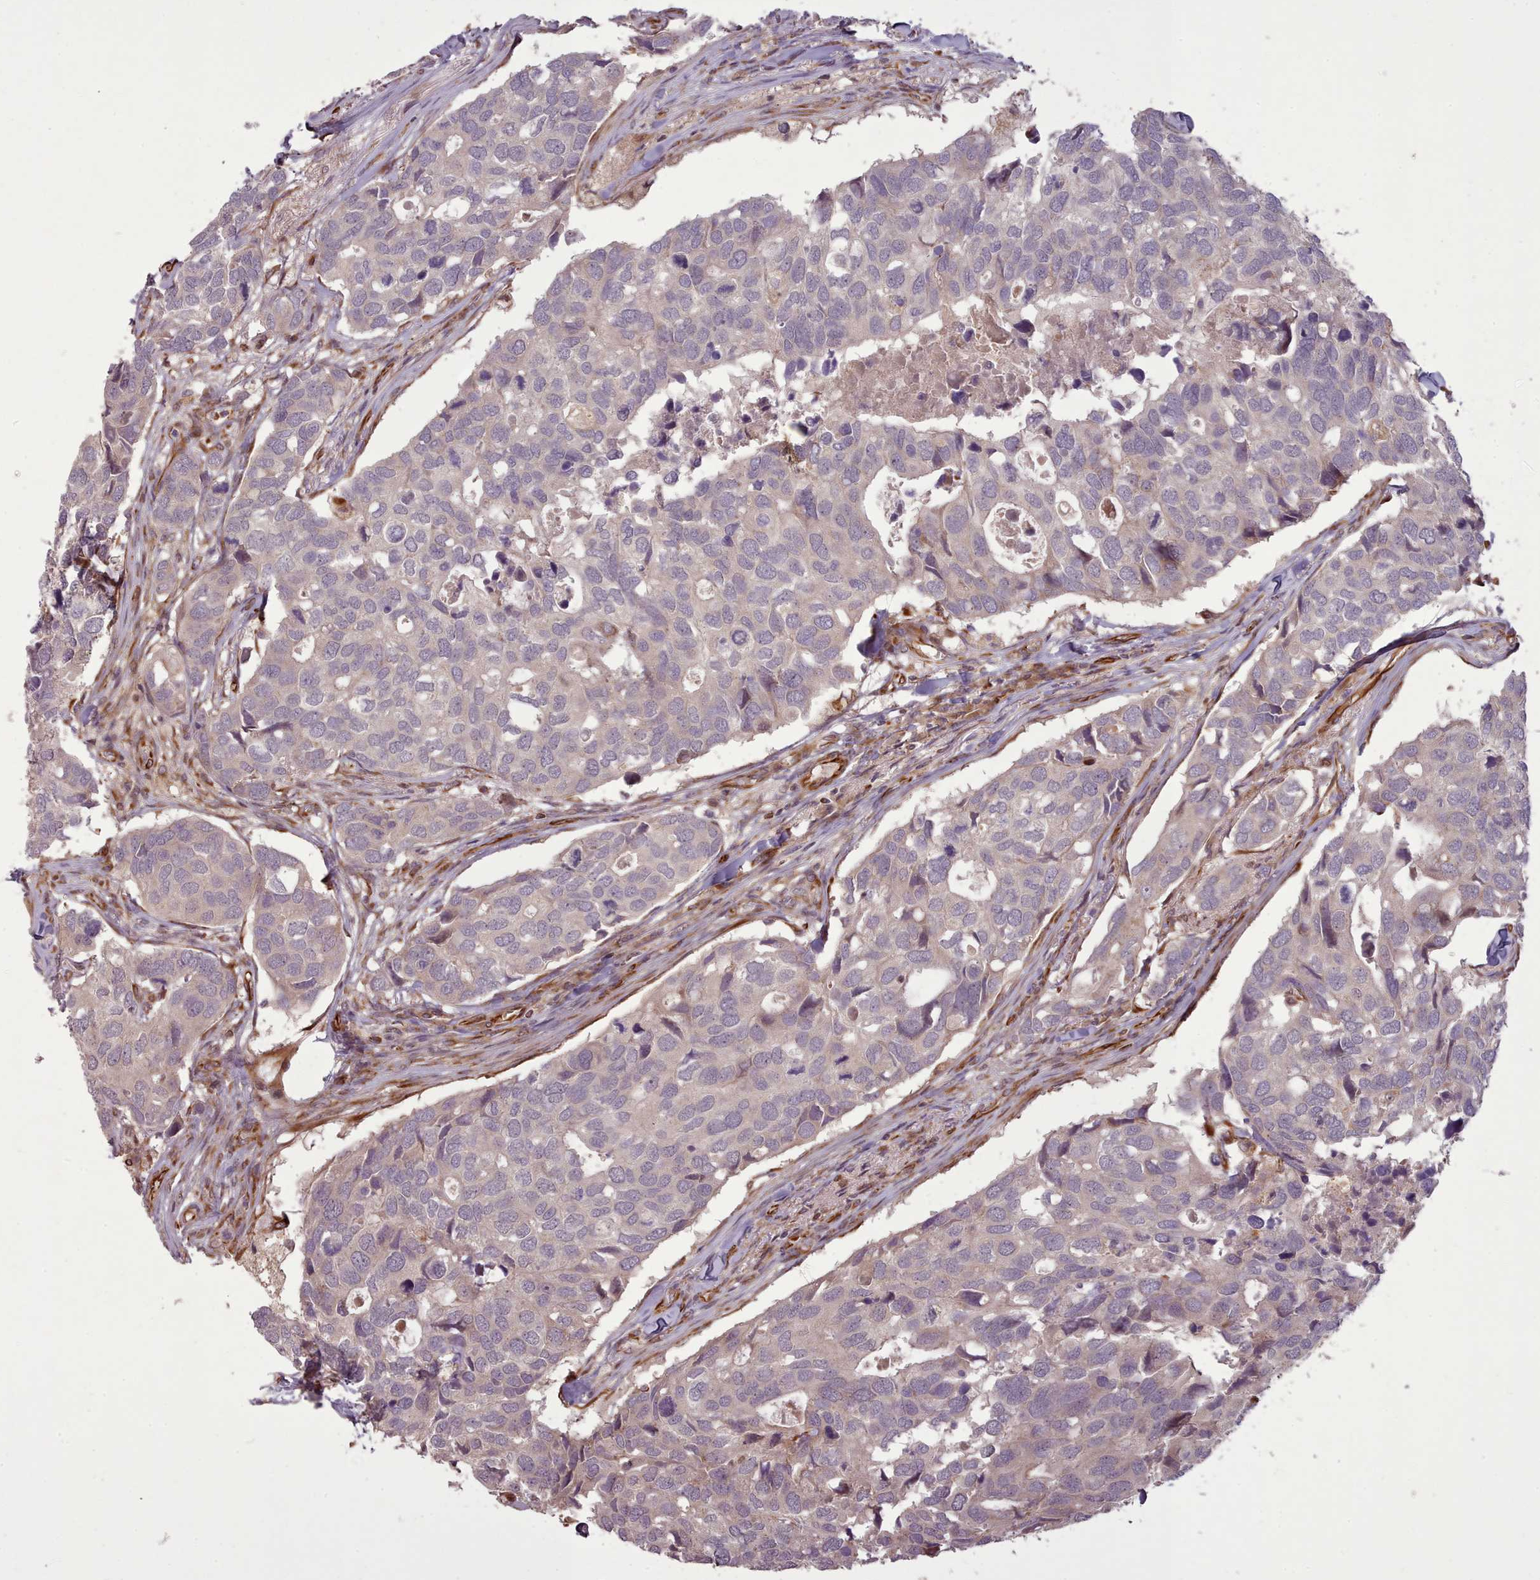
{"staining": {"intensity": "negative", "quantity": "none", "location": "none"}, "tissue": "breast cancer", "cell_type": "Tumor cells", "image_type": "cancer", "snomed": [{"axis": "morphology", "description": "Duct carcinoma"}, {"axis": "topography", "description": "Breast"}], "caption": "Tumor cells show no significant staining in breast cancer (invasive ductal carcinoma). (Brightfield microscopy of DAB immunohistochemistry at high magnification).", "gene": "GBGT1", "patient": {"sex": "female", "age": 83}}